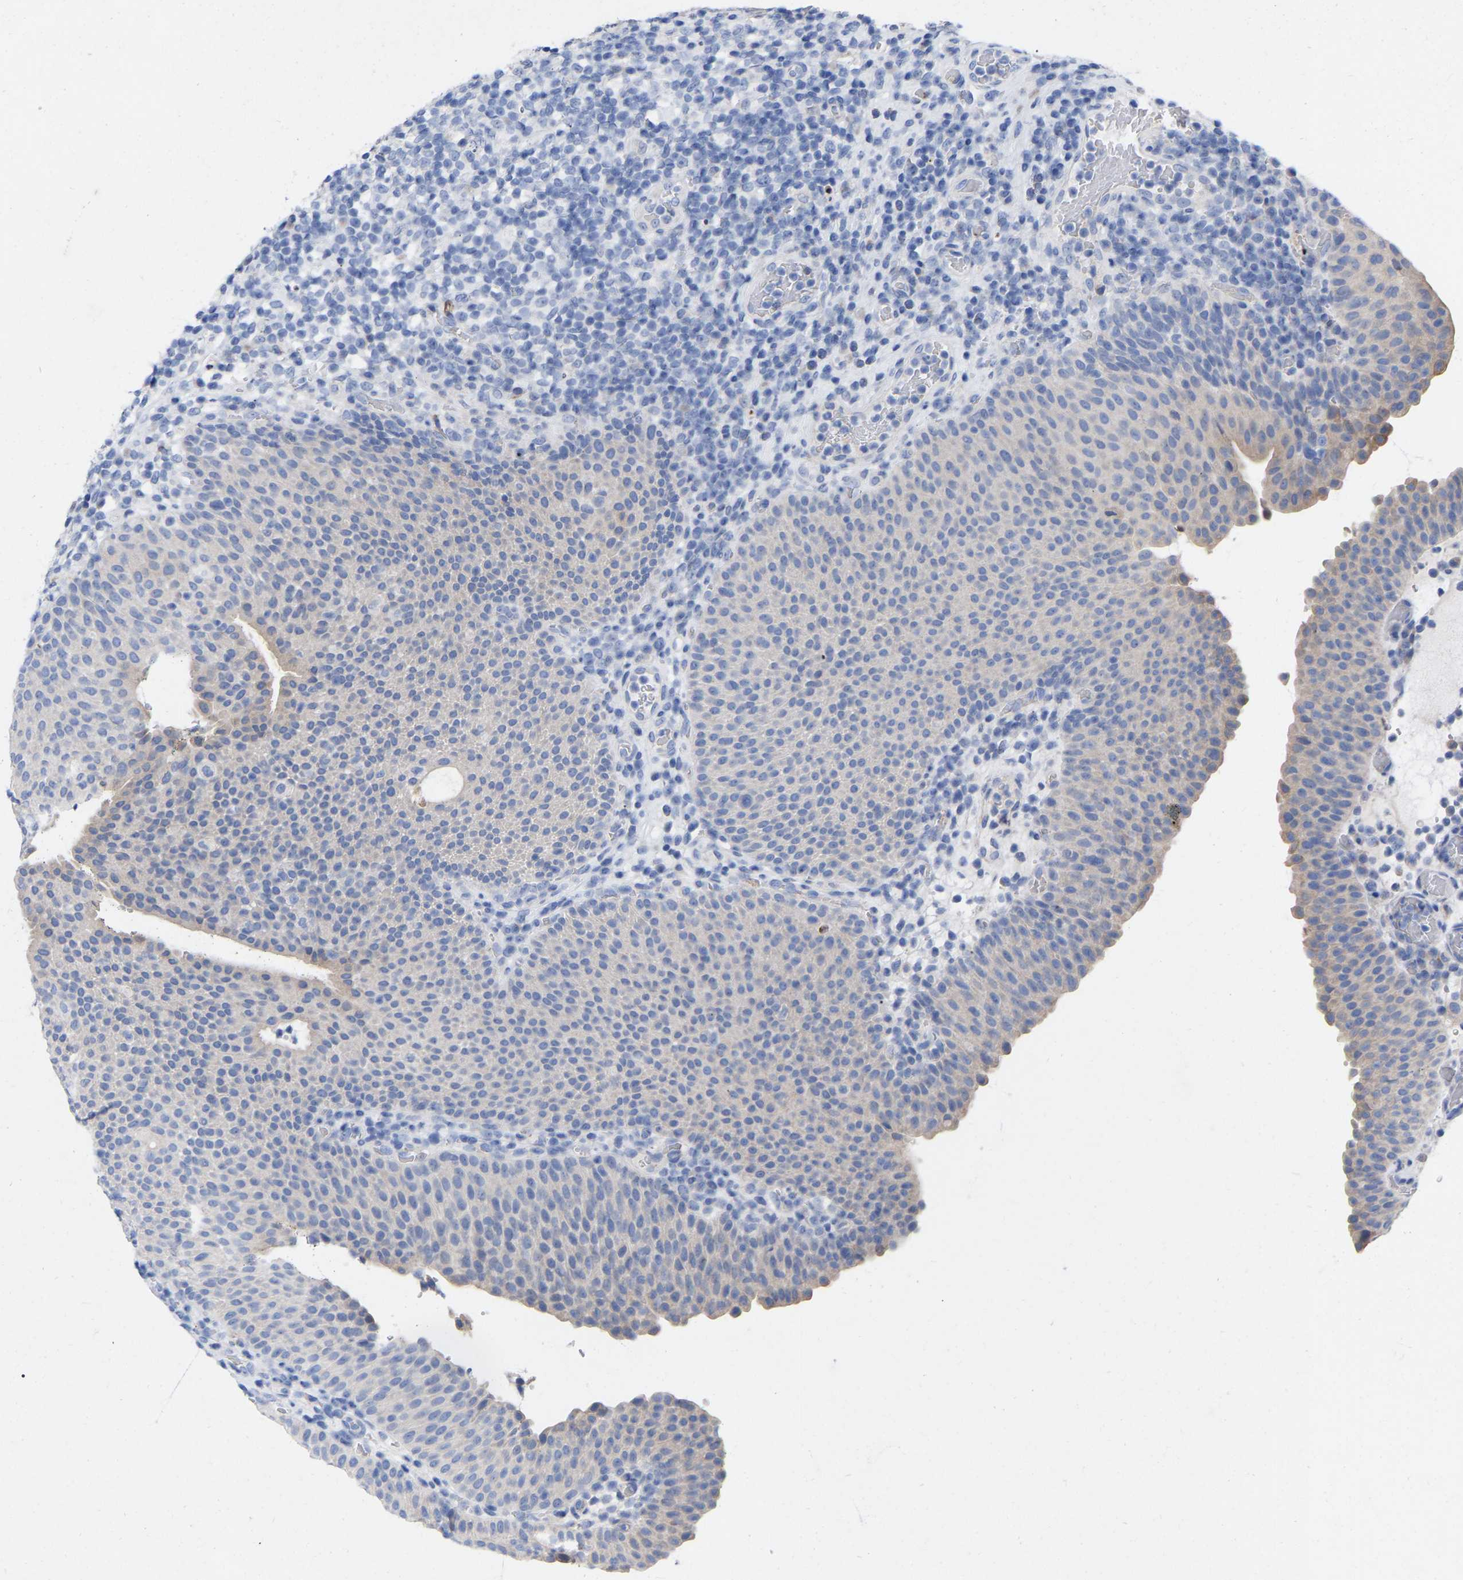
{"staining": {"intensity": "weak", "quantity": "<25%", "location": "cytoplasmic/membranous"}, "tissue": "urothelial cancer", "cell_type": "Tumor cells", "image_type": "cancer", "snomed": [{"axis": "morphology", "description": "Urothelial carcinoma, High grade"}, {"axis": "topography", "description": "Urinary bladder"}], "caption": "DAB immunohistochemical staining of urothelial cancer demonstrates no significant positivity in tumor cells. (DAB (3,3'-diaminobenzidine) immunohistochemistry, high magnification).", "gene": "STRIP2", "patient": {"sex": "male", "age": 74}}